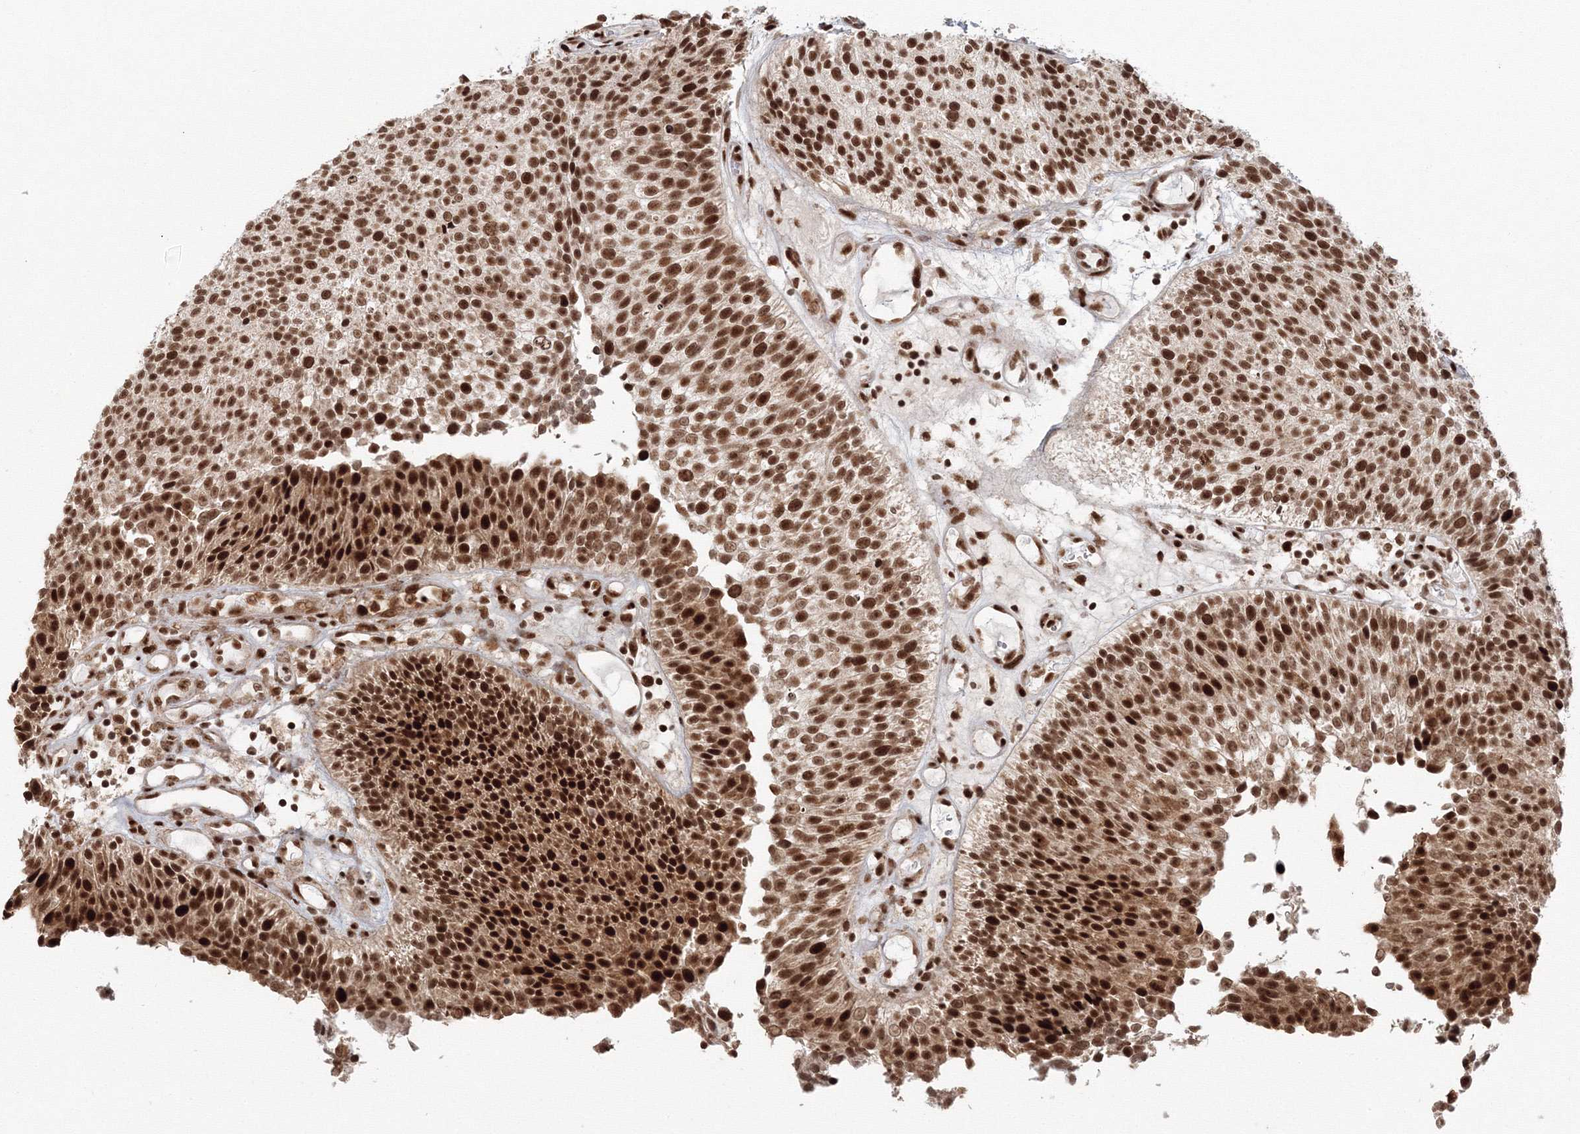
{"staining": {"intensity": "strong", "quantity": ">75%", "location": "nuclear"}, "tissue": "urothelial cancer", "cell_type": "Tumor cells", "image_type": "cancer", "snomed": [{"axis": "morphology", "description": "Urothelial carcinoma, Low grade"}, {"axis": "topography", "description": "Urinary bladder"}], "caption": "A high amount of strong nuclear staining is appreciated in approximately >75% of tumor cells in urothelial carcinoma (low-grade) tissue.", "gene": "KIF20A", "patient": {"sex": "male", "age": 86}}